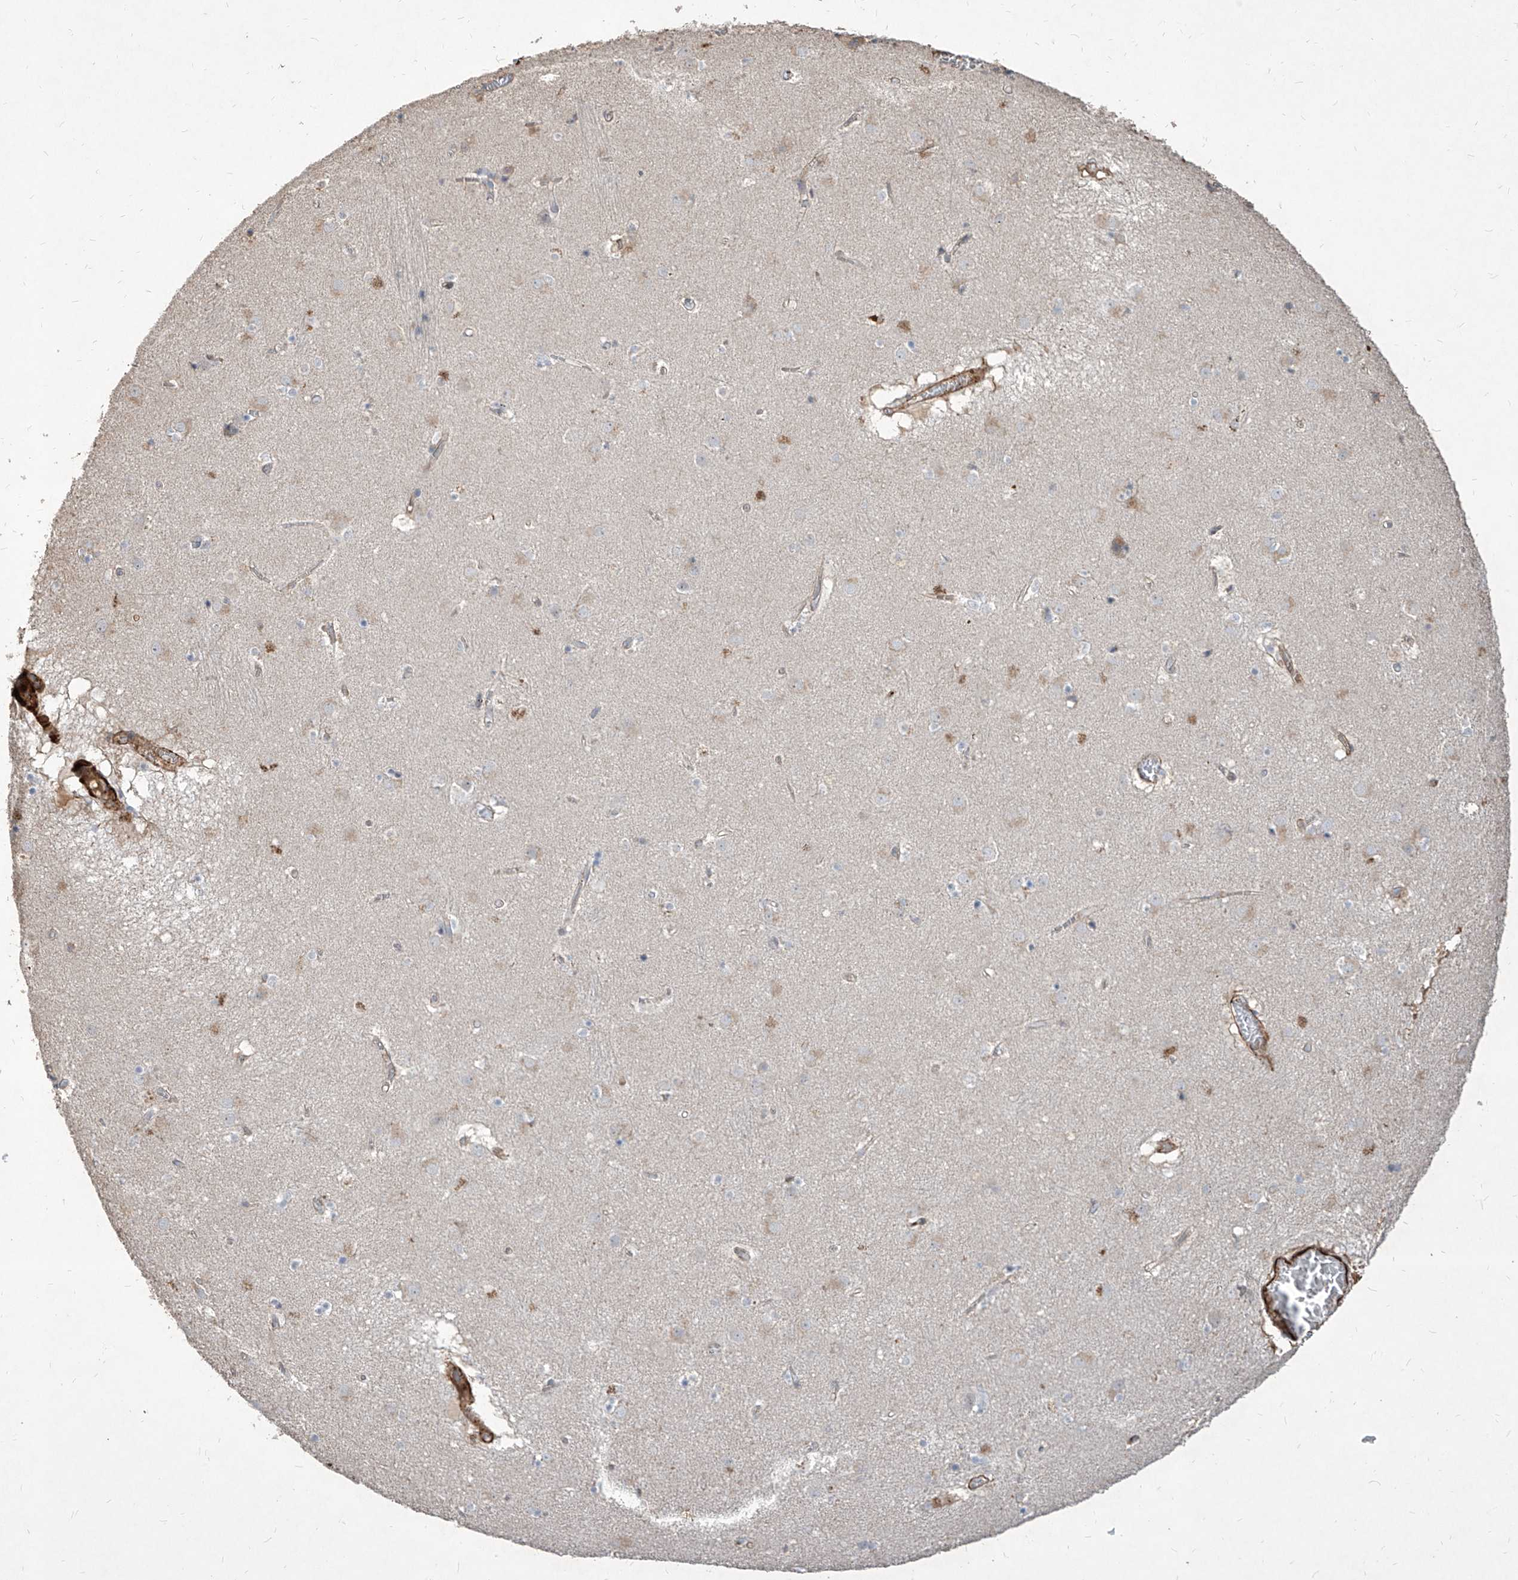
{"staining": {"intensity": "negative", "quantity": "none", "location": "none"}, "tissue": "caudate", "cell_type": "Glial cells", "image_type": "normal", "snomed": [{"axis": "morphology", "description": "Normal tissue, NOS"}, {"axis": "topography", "description": "Lateral ventricle wall"}], "caption": "Immunohistochemistry (IHC) histopathology image of unremarkable caudate: caudate stained with DAB (3,3'-diaminobenzidine) reveals no significant protein positivity in glial cells.", "gene": "FAM83B", "patient": {"sex": "male", "age": 70}}